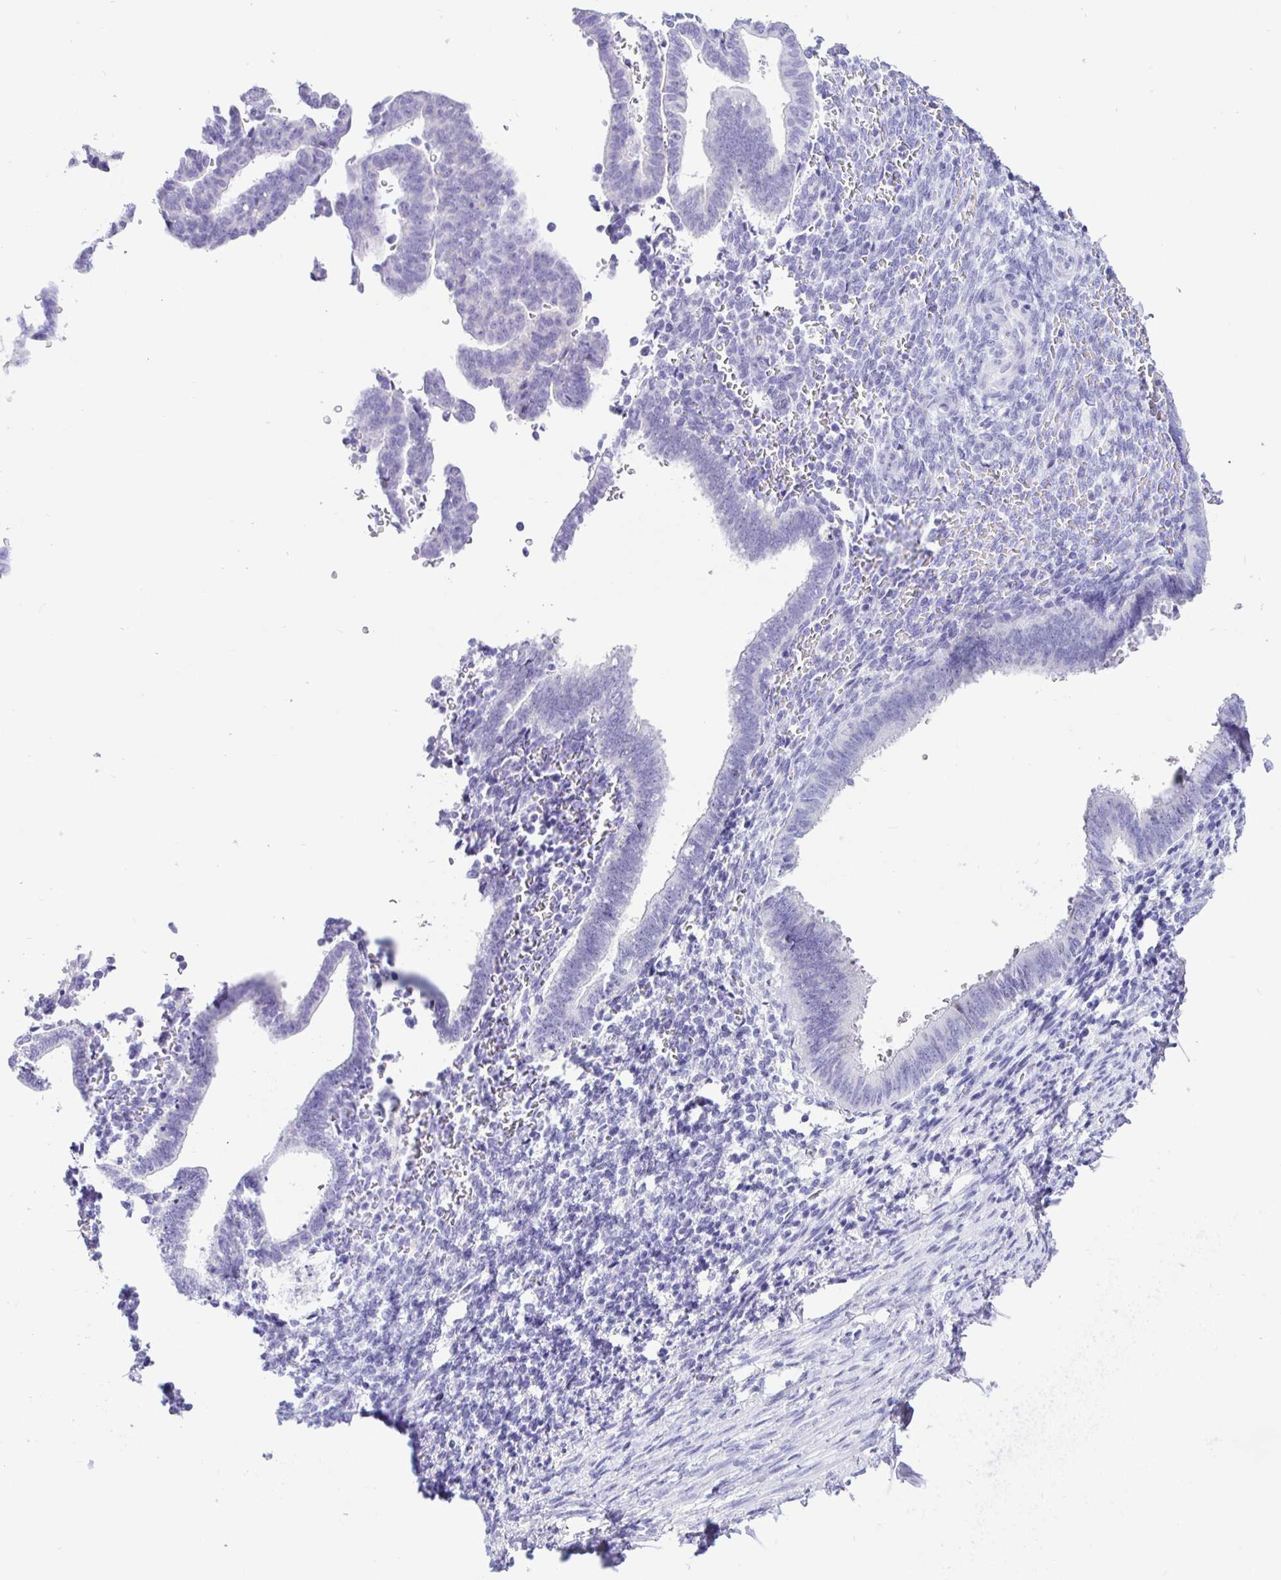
{"staining": {"intensity": "negative", "quantity": "none", "location": "none"}, "tissue": "endometrium", "cell_type": "Cells in endometrial stroma", "image_type": "normal", "snomed": [{"axis": "morphology", "description": "Normal tissue, NOS"}, {"axis": "topography", "description": "Endometrium"}], "caption": "Normal endometrium was stained to show a protein in brown. There is no significant positivity in cells in endometrial stroma. The staining was performed using DAB to visualize the protein expression in brown, while the nuclei were stained in blue with hematoxylin (Magnification: 20x).", "gene": "PRAMEF18", "patient": {"sex": "female", "age": 34}}